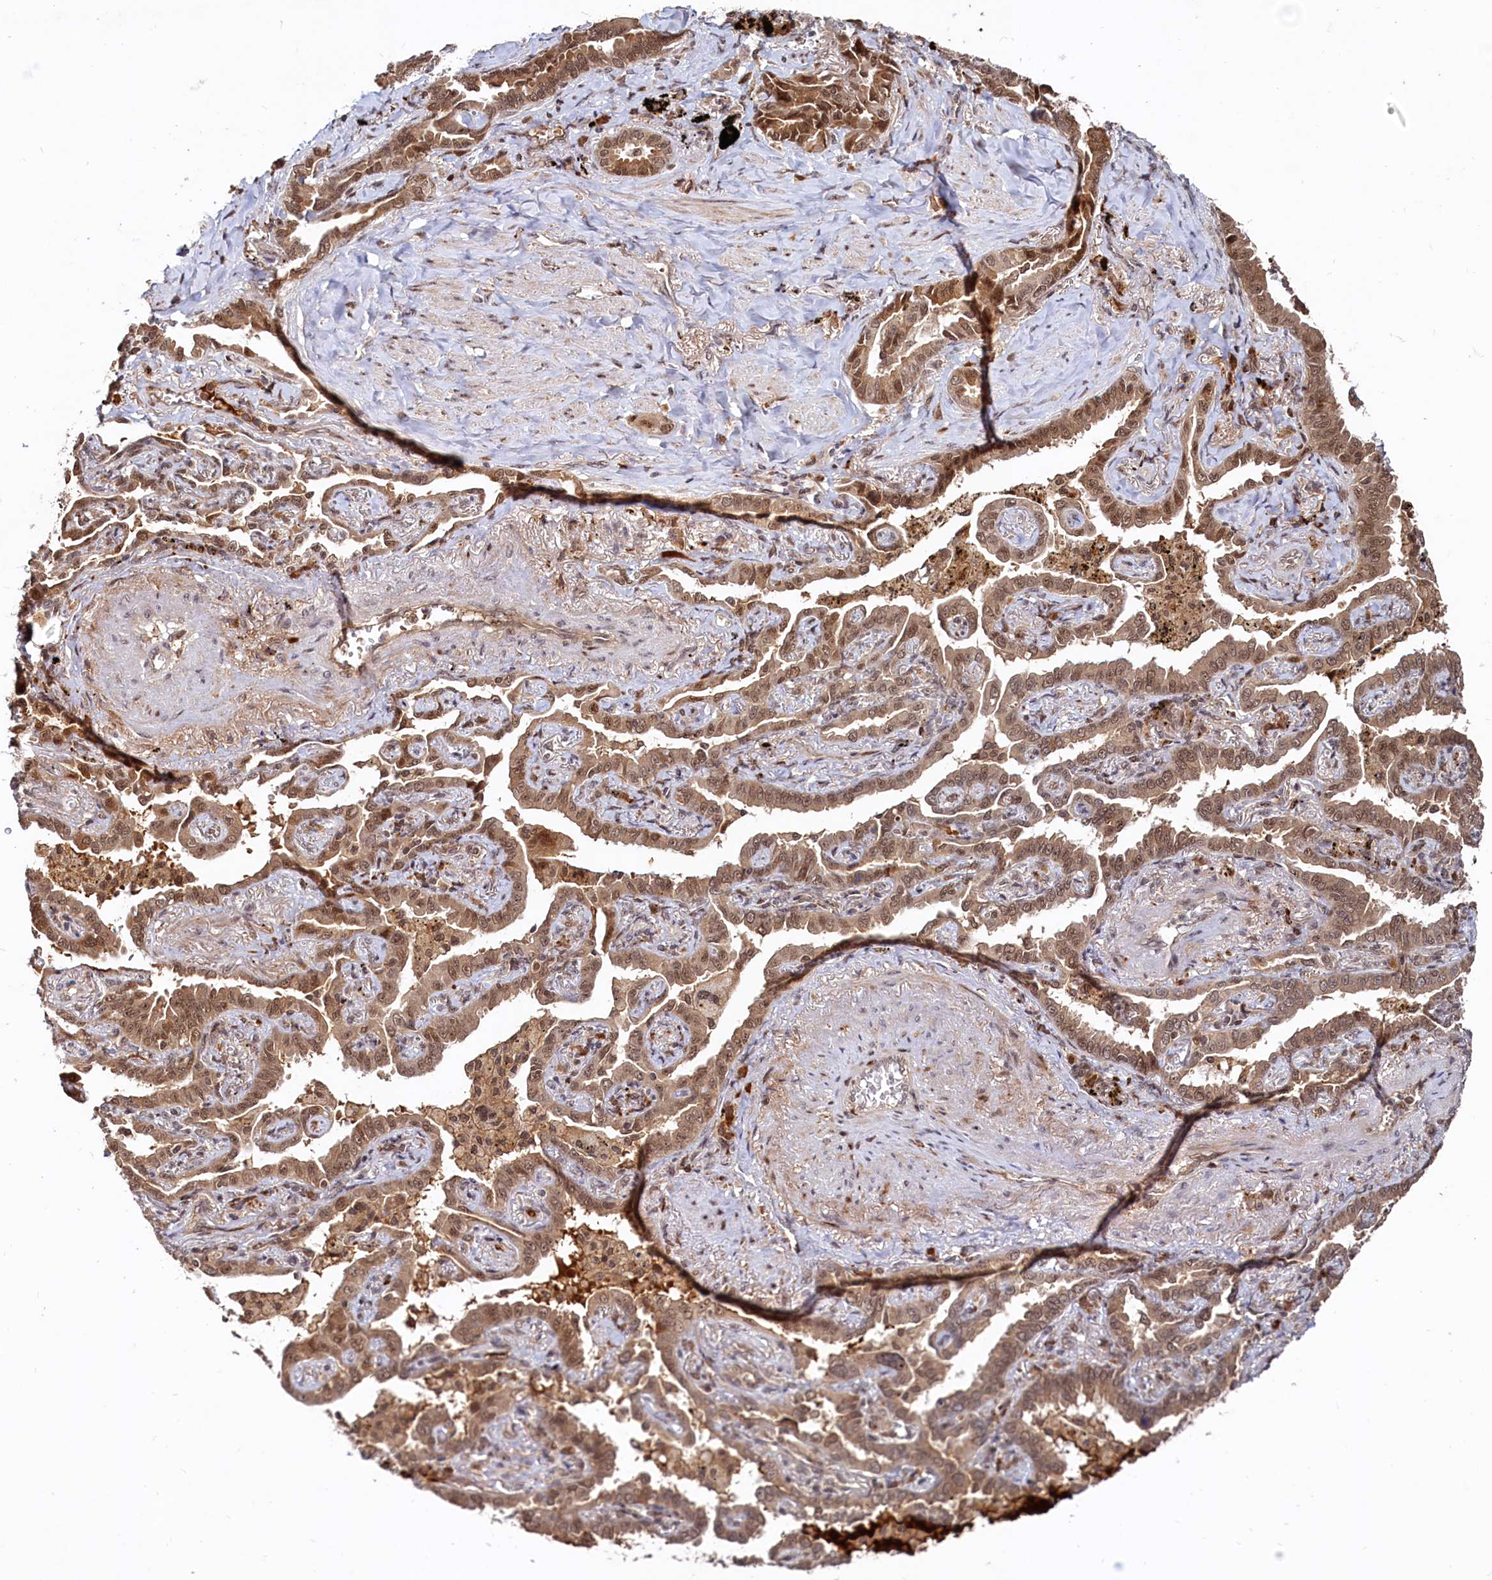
{"staining": {"intensity": "moderate", "quantity": ">75%", "location": "cytoplasmic/membranous,nuclear"}, "tissue": "lung cancer", "cell_type": "Tumor cells", "image_type": "cancer", "snomed": [{"axis": "morphology", "description": "Adenocarcinoma, NOS"}, {"axis": "topography", "description": "Lung"}], "caption": "This is an image of IHC staining of lung adenocarcinoma, which shows moderate positivity in the cytoplasmic/membranous and nuclear of tumor cells.", "gene": "TRAPPC4", "patient": {"sex": "male", "age": 67}}